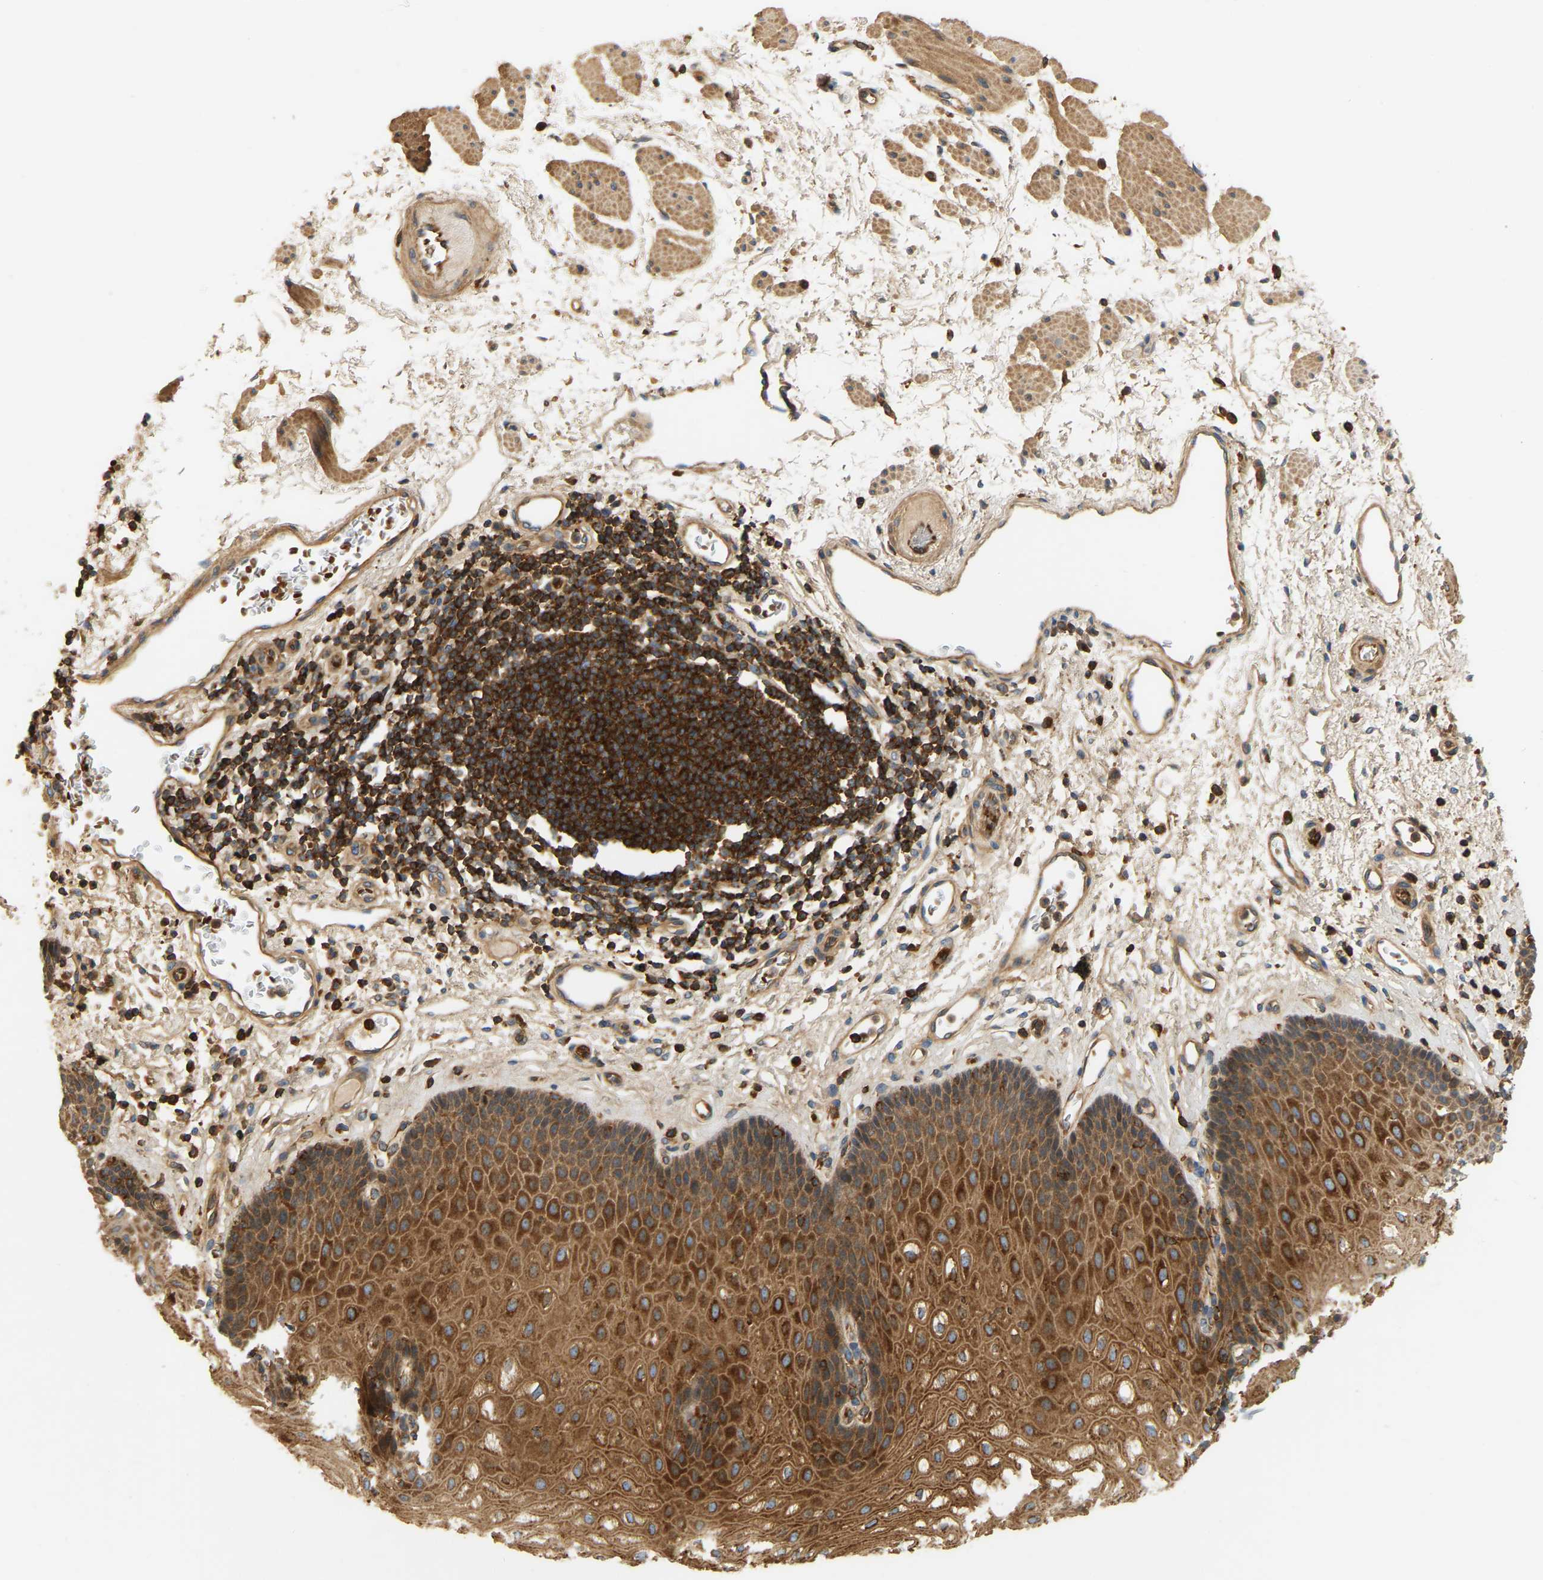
{"staining": {"intensity": "strong", "quantity": ">75%", "location": "cytoplasmic/membranous"}, "tissue": "esophagus", "cell_type": "Squamous epithelial cells", "image_type": "normal", "snomed": [{"axis": "morphology", "description": "Normal tissue, NOS"}, {"axis": "topography", "description": "Esophagus"}], "caption": "Immunohistochemistry (IHC) staining of unremarkable esophagus, which reveals high levels of strong cytoplasmic/membranous expression in approximately >75% of squamous epithelial cells indicating strong cytoplasmic/membranous protein expression. The staining was performed using DAB (3,3'-diaminobenzidine) (brown) for protein detection and nuclei were counterstained in hematoxylin (blue).", "gene": "AKAP13", "patient": {"sex": "male", "age": 54}}